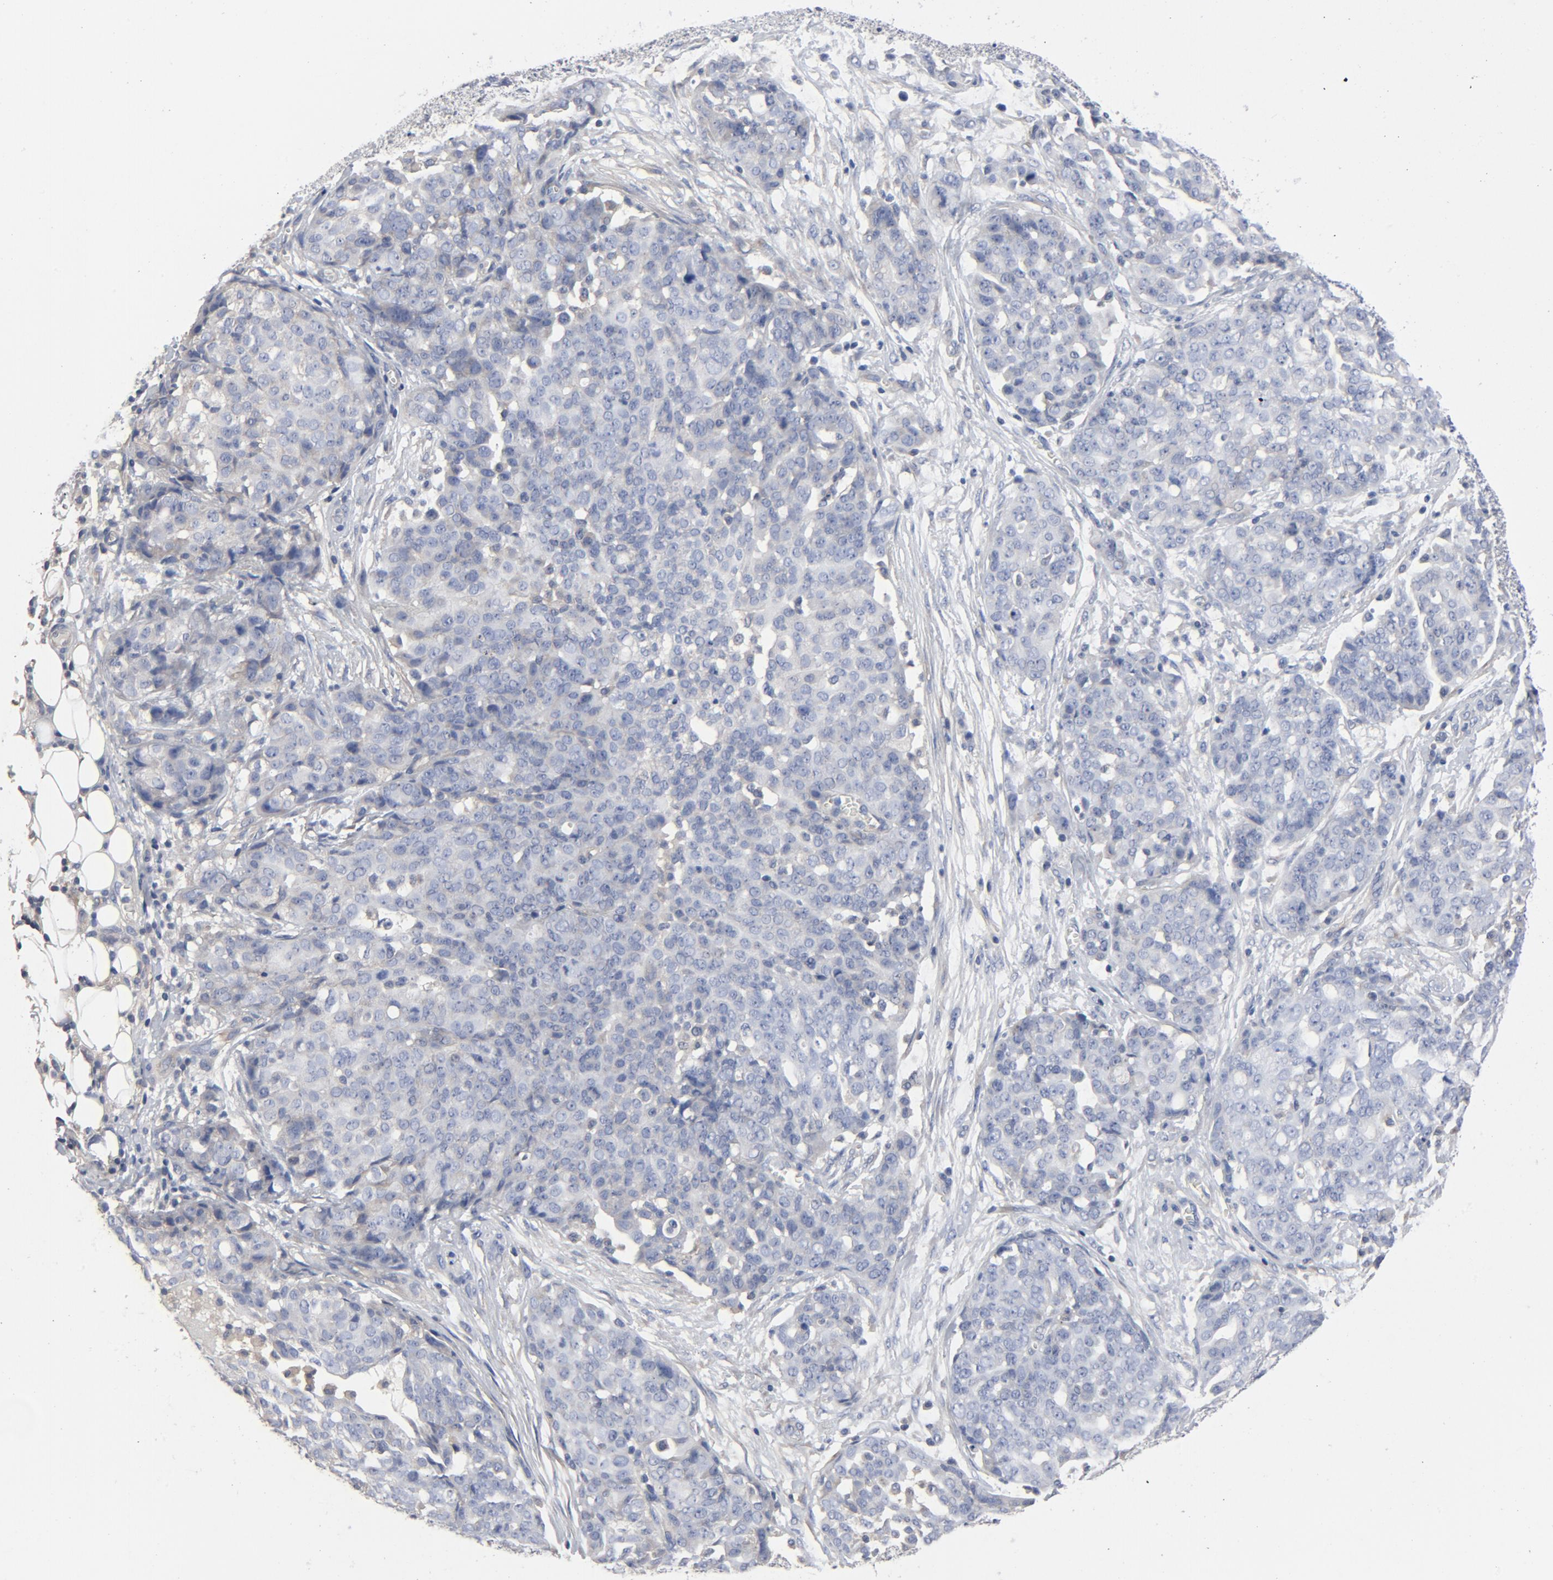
{"staining": {"intensity": "weak", "quantity": "<25%", "location": "cytoplasmic/membranous"}, "tissue": "ovarian cancer", "cell_type": "Tumor cells", "image_type": "cancer", "snomed": [{"axis": "morphology", "description": "Cystadenocarcinoma, serous, NOS"}, {"axis": "topography", "description": "Soft tissue"}, {"axis": "topography", "description": "Ovary"}], "caption": "IHC photomicrograph of ovarian serous cystadenocarcinoma stained for a protein (brown), which demonstrates no staining in tumor cells.", "gene": "DYNLT3", "patient": {"sex": "female", "age": 57}}